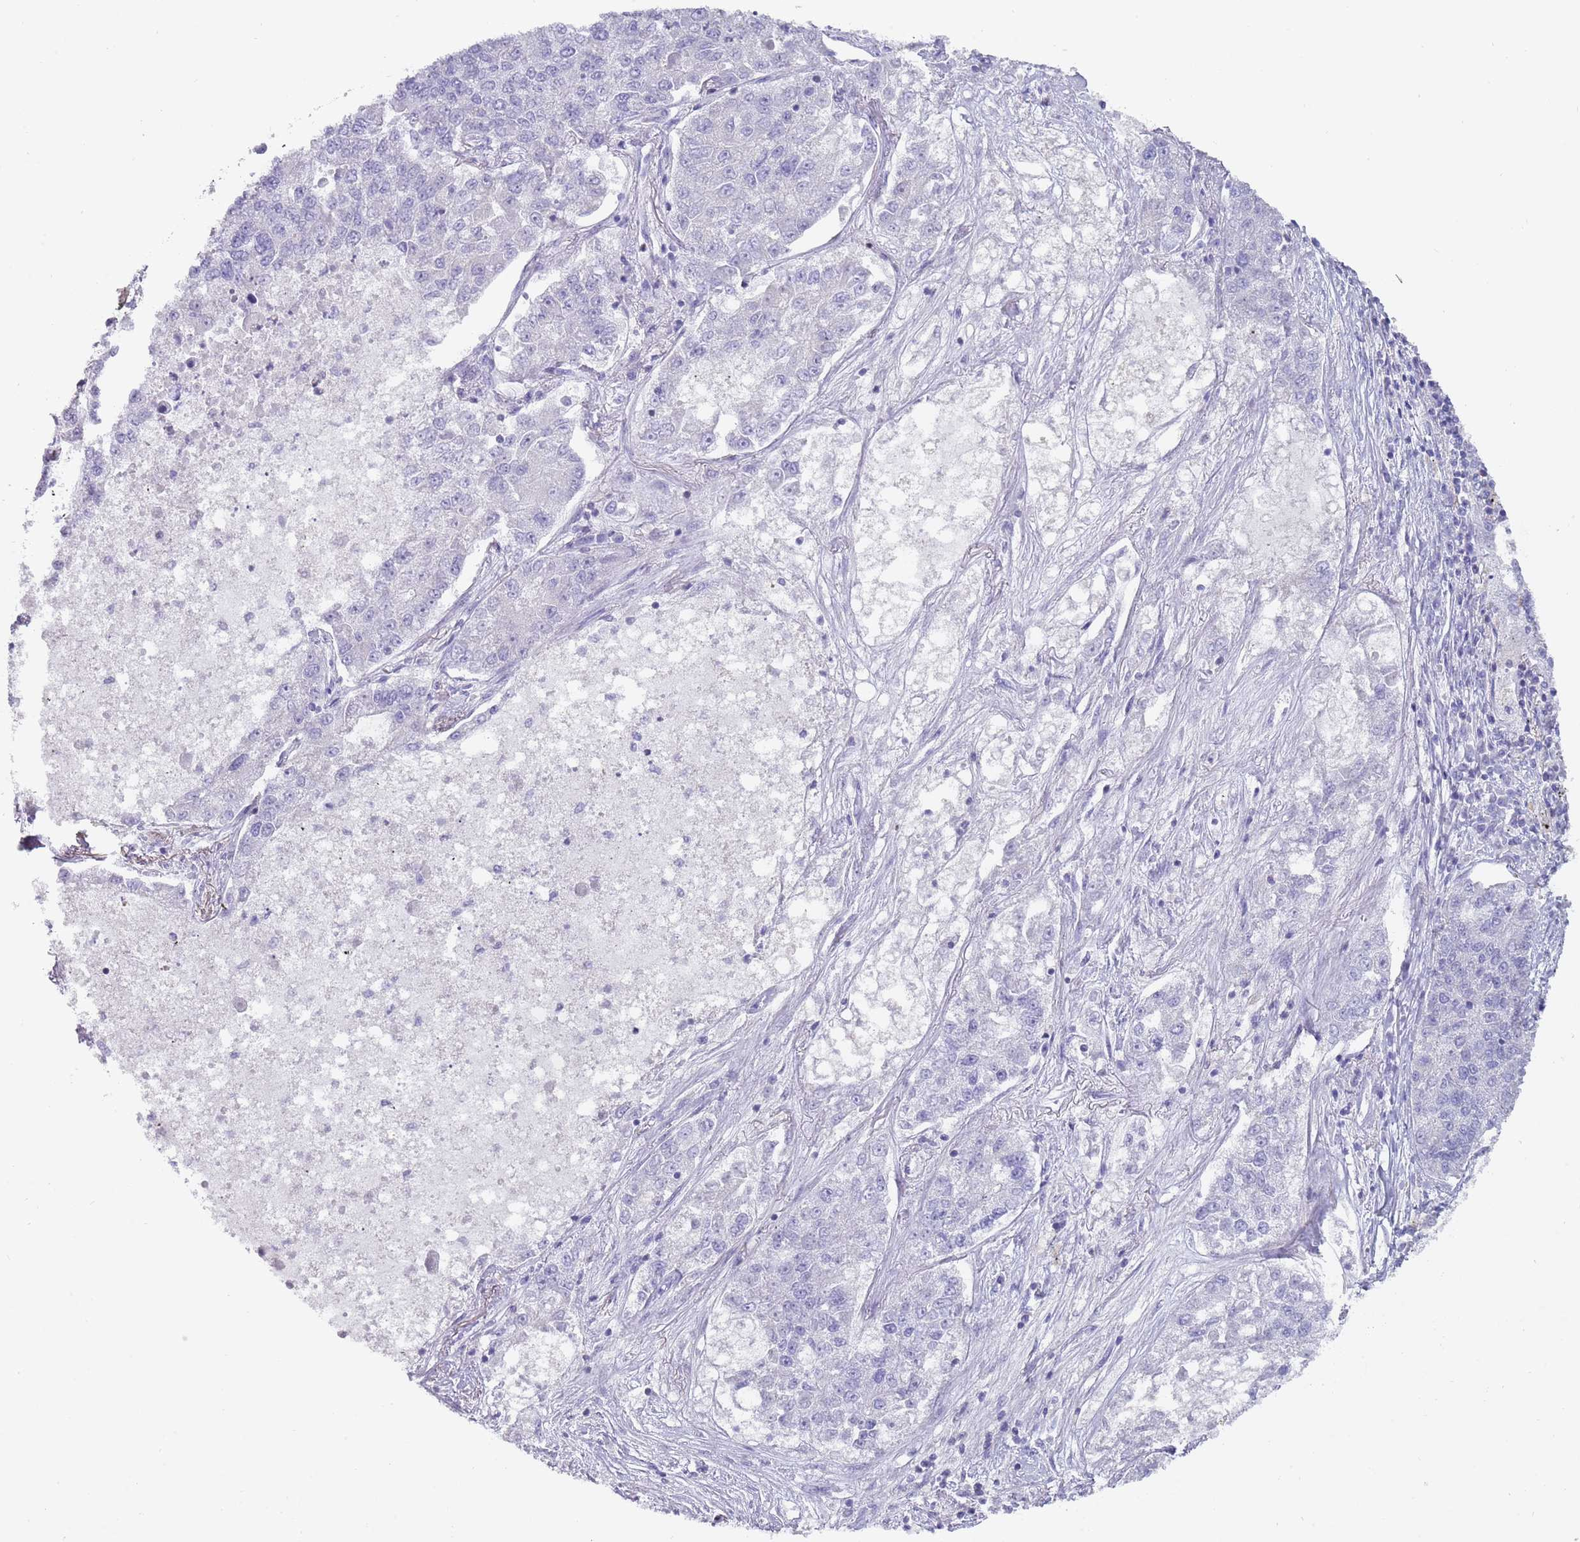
{"staining": {"intensity": "negative", "quantity": "none", "location": "none"}, "tissue": "lung cancer", "cell_type": "Tumor cells", "image_type": "cancer", "snomed": [{"axis": "morphology", "description": "Adenocarcinoma, NOS"}, {"axis": "topography", "description": "Lung"}], "caption": "Immunohistochemistry (IHC) of human lung cancer demonstrates no expression in tumor cells.", "gene": "NBPF20", "patient": {"sex": "male", "age": 49}}